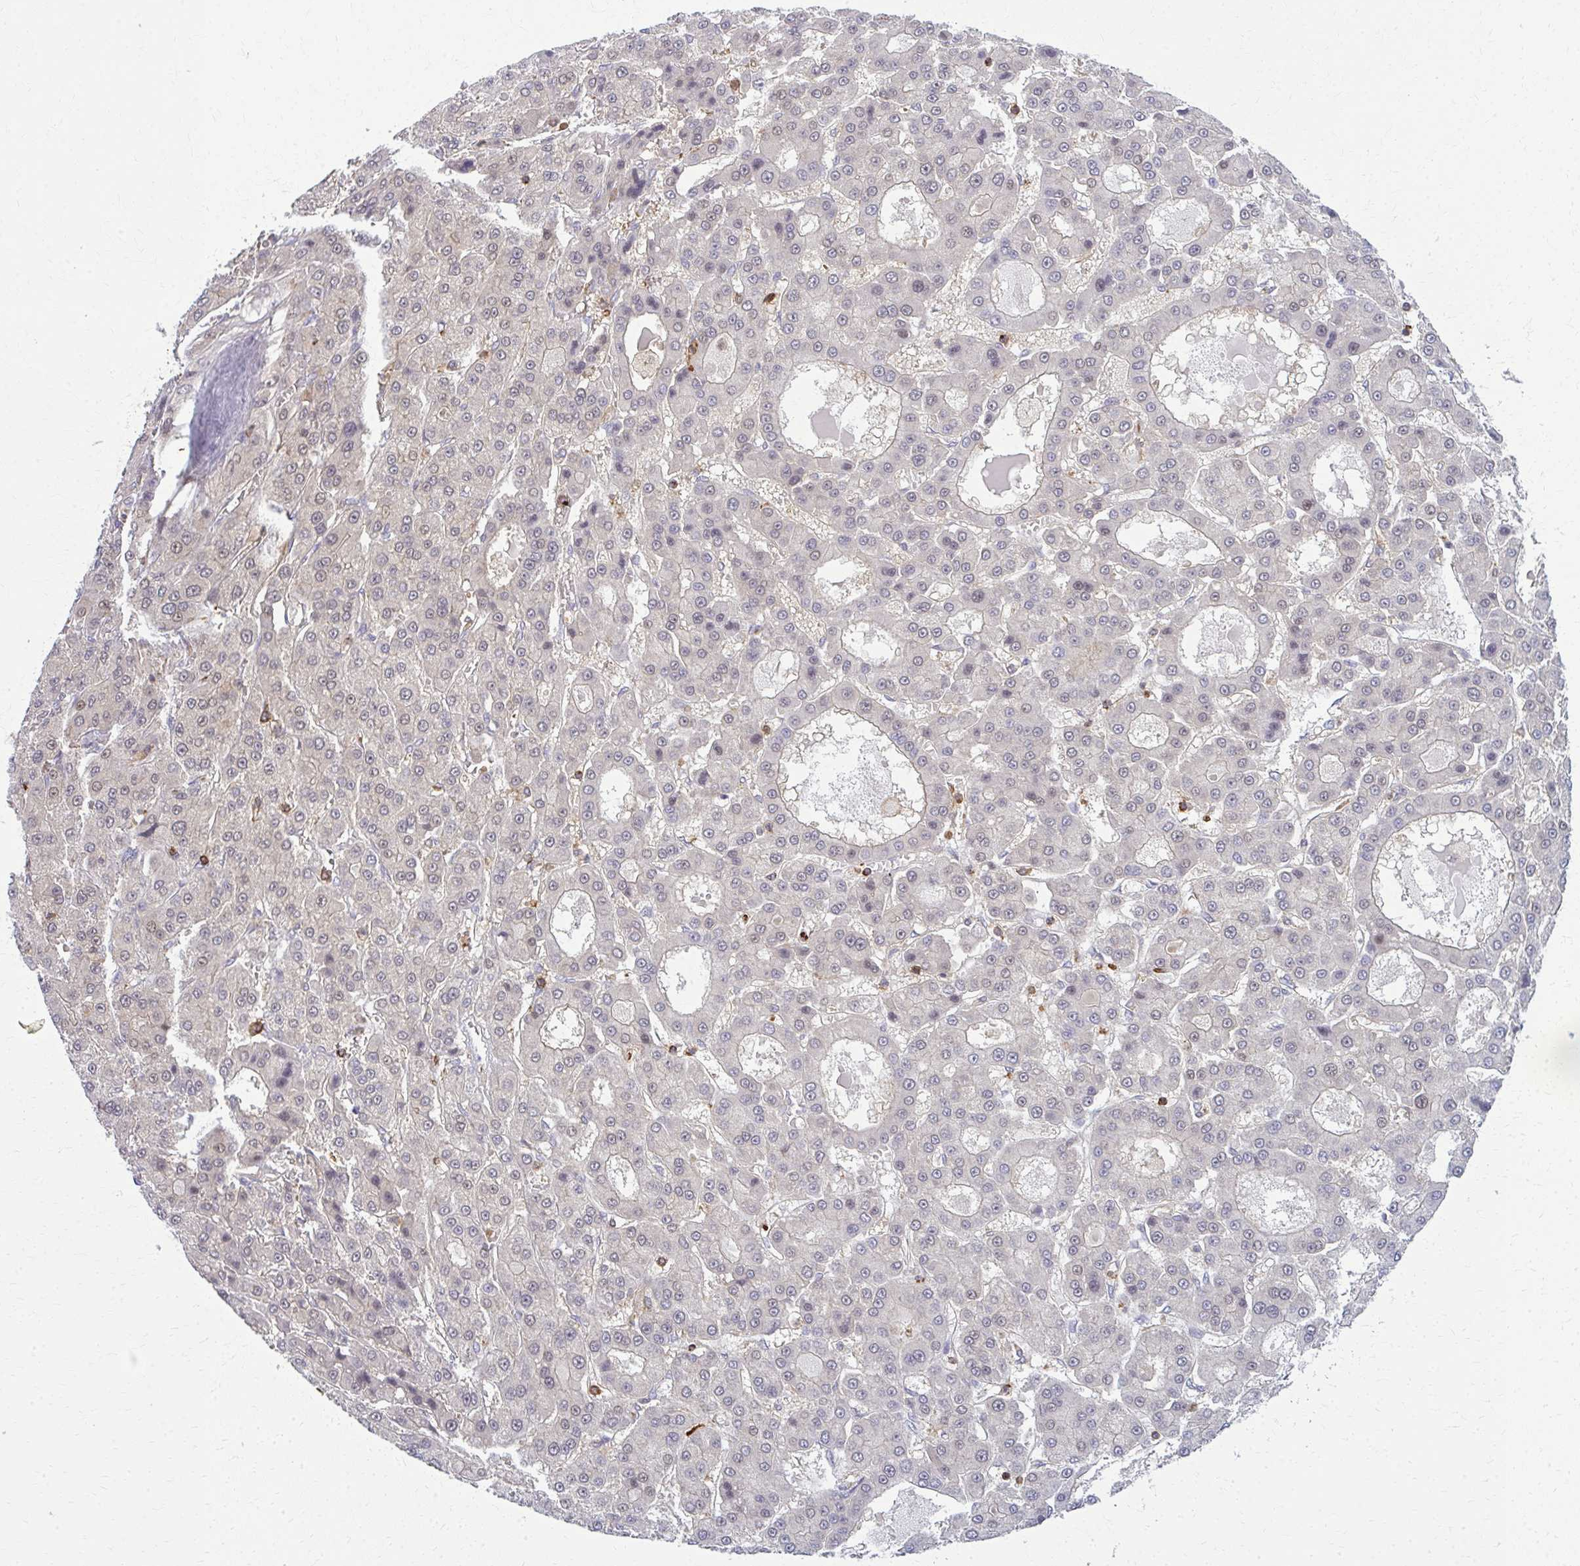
{"staining": {"intensity": "negative", "quantity": "none", "location": "none"}, "tissue": "liver cancer", "cell_type": "Tumor cells", "image_type": "cancer", "snomed": [{"axis": "morphology", "description": "Carcinoma, Hepatocellular, NOS"}, {"axis": "topography", "description": "Liver"}], "caption": "Tumor cells show no significant protein expression in liver cancer.", "gene": "AP5M1", "patient": {"sex": "male", "age": 70}}